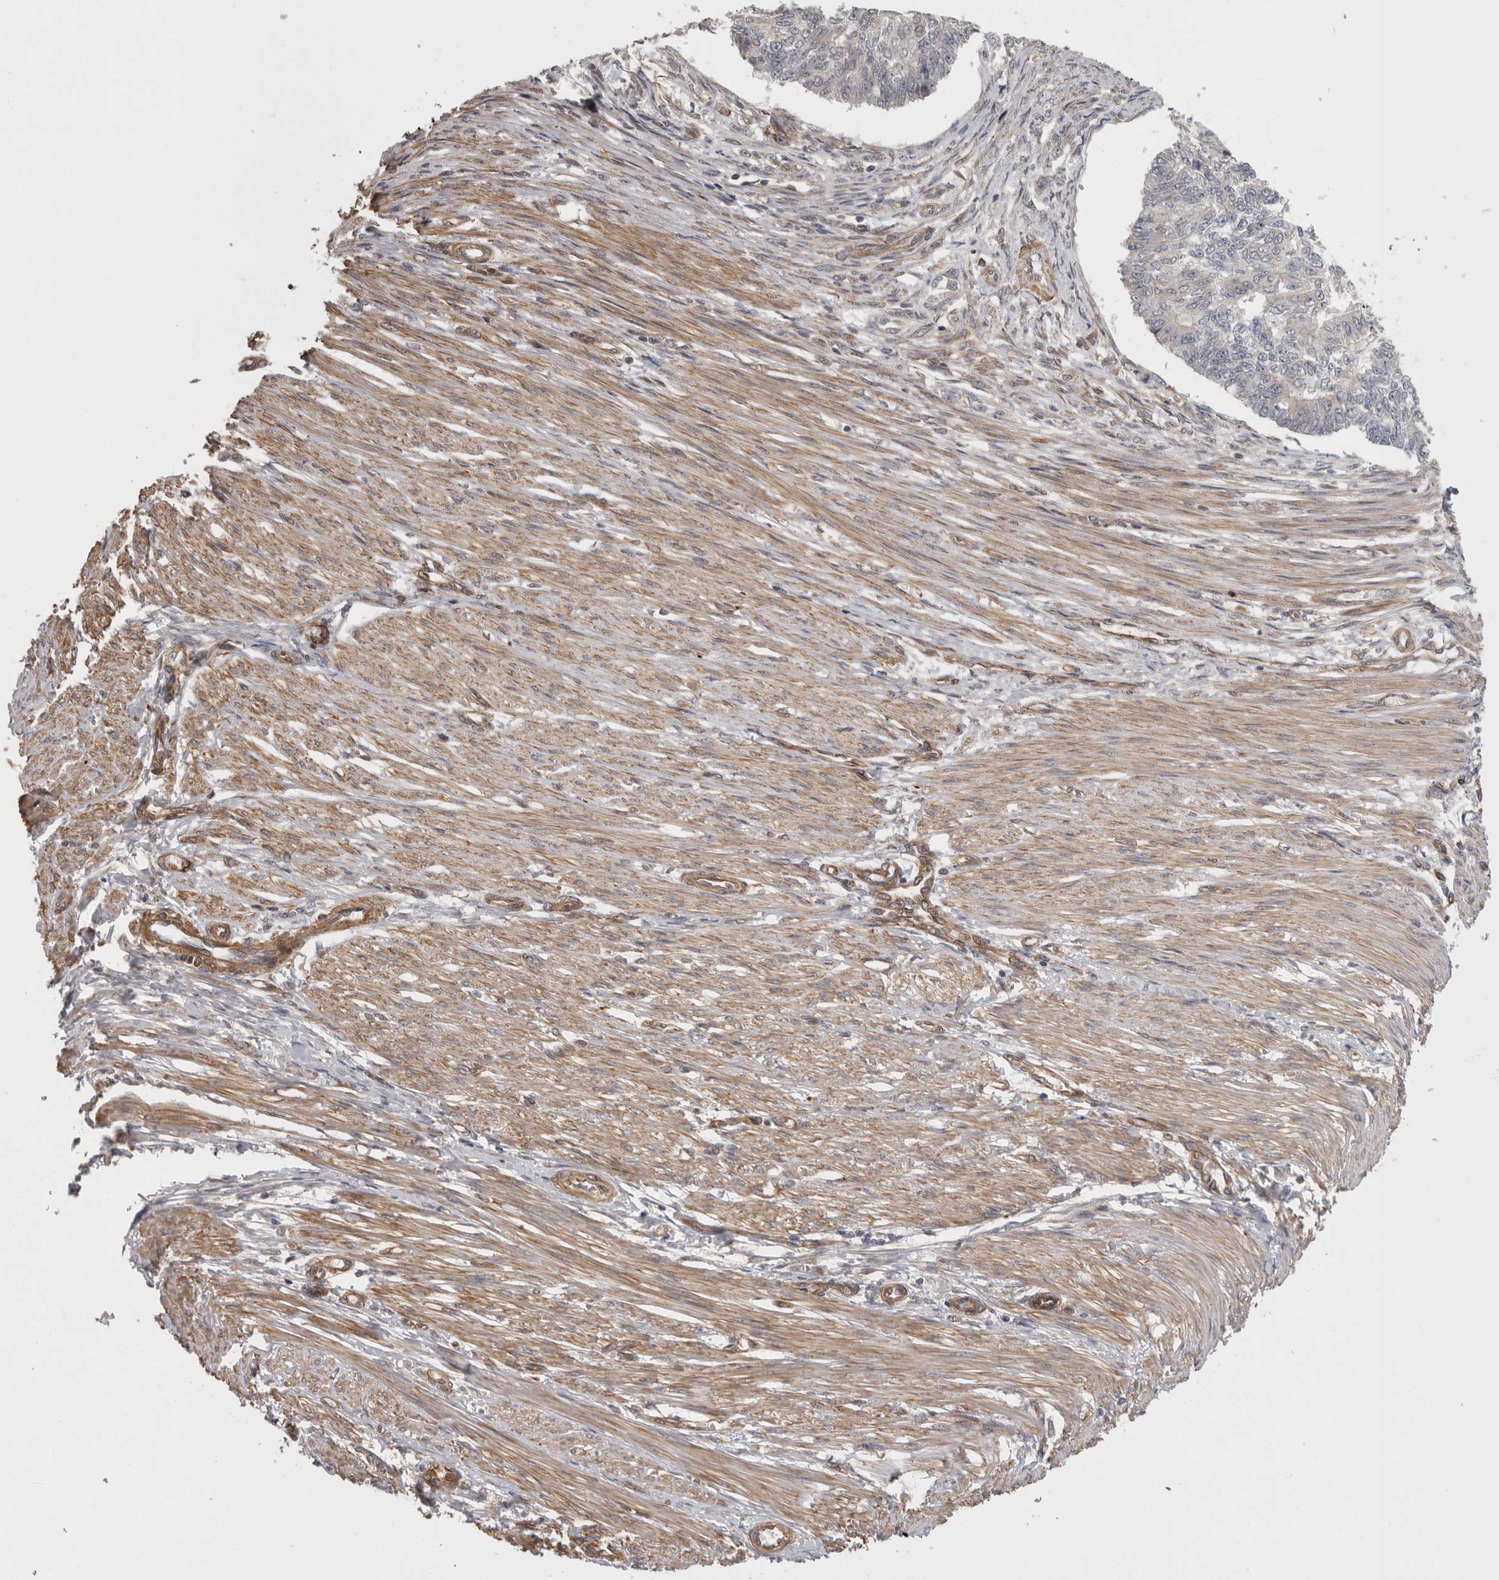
{"staining": {"intensity": "negative", "quantity": "none", "location": "none"}, "tissue": "endometrial cancer", "cell_type": "Tumor cells", "image_type": "cancer", "snomed": [{"axis": "morphology", "description": "Adenocarcinoma, NOS"}, {"axis": "topography", "description": "Endometrium"}], "caption": "The IHC histopathology image has no significant staining in tumor cells of adenocarcinoma (endometrial) tissue. (Stains: DAB (3,3'-diaminobenzidine) IHC with hematoxylin counter stain, Microscopy: brightfield microscopy at high magnification).", "gene": "RMDN1", "patient": {"sex": "female", "age": 32}}